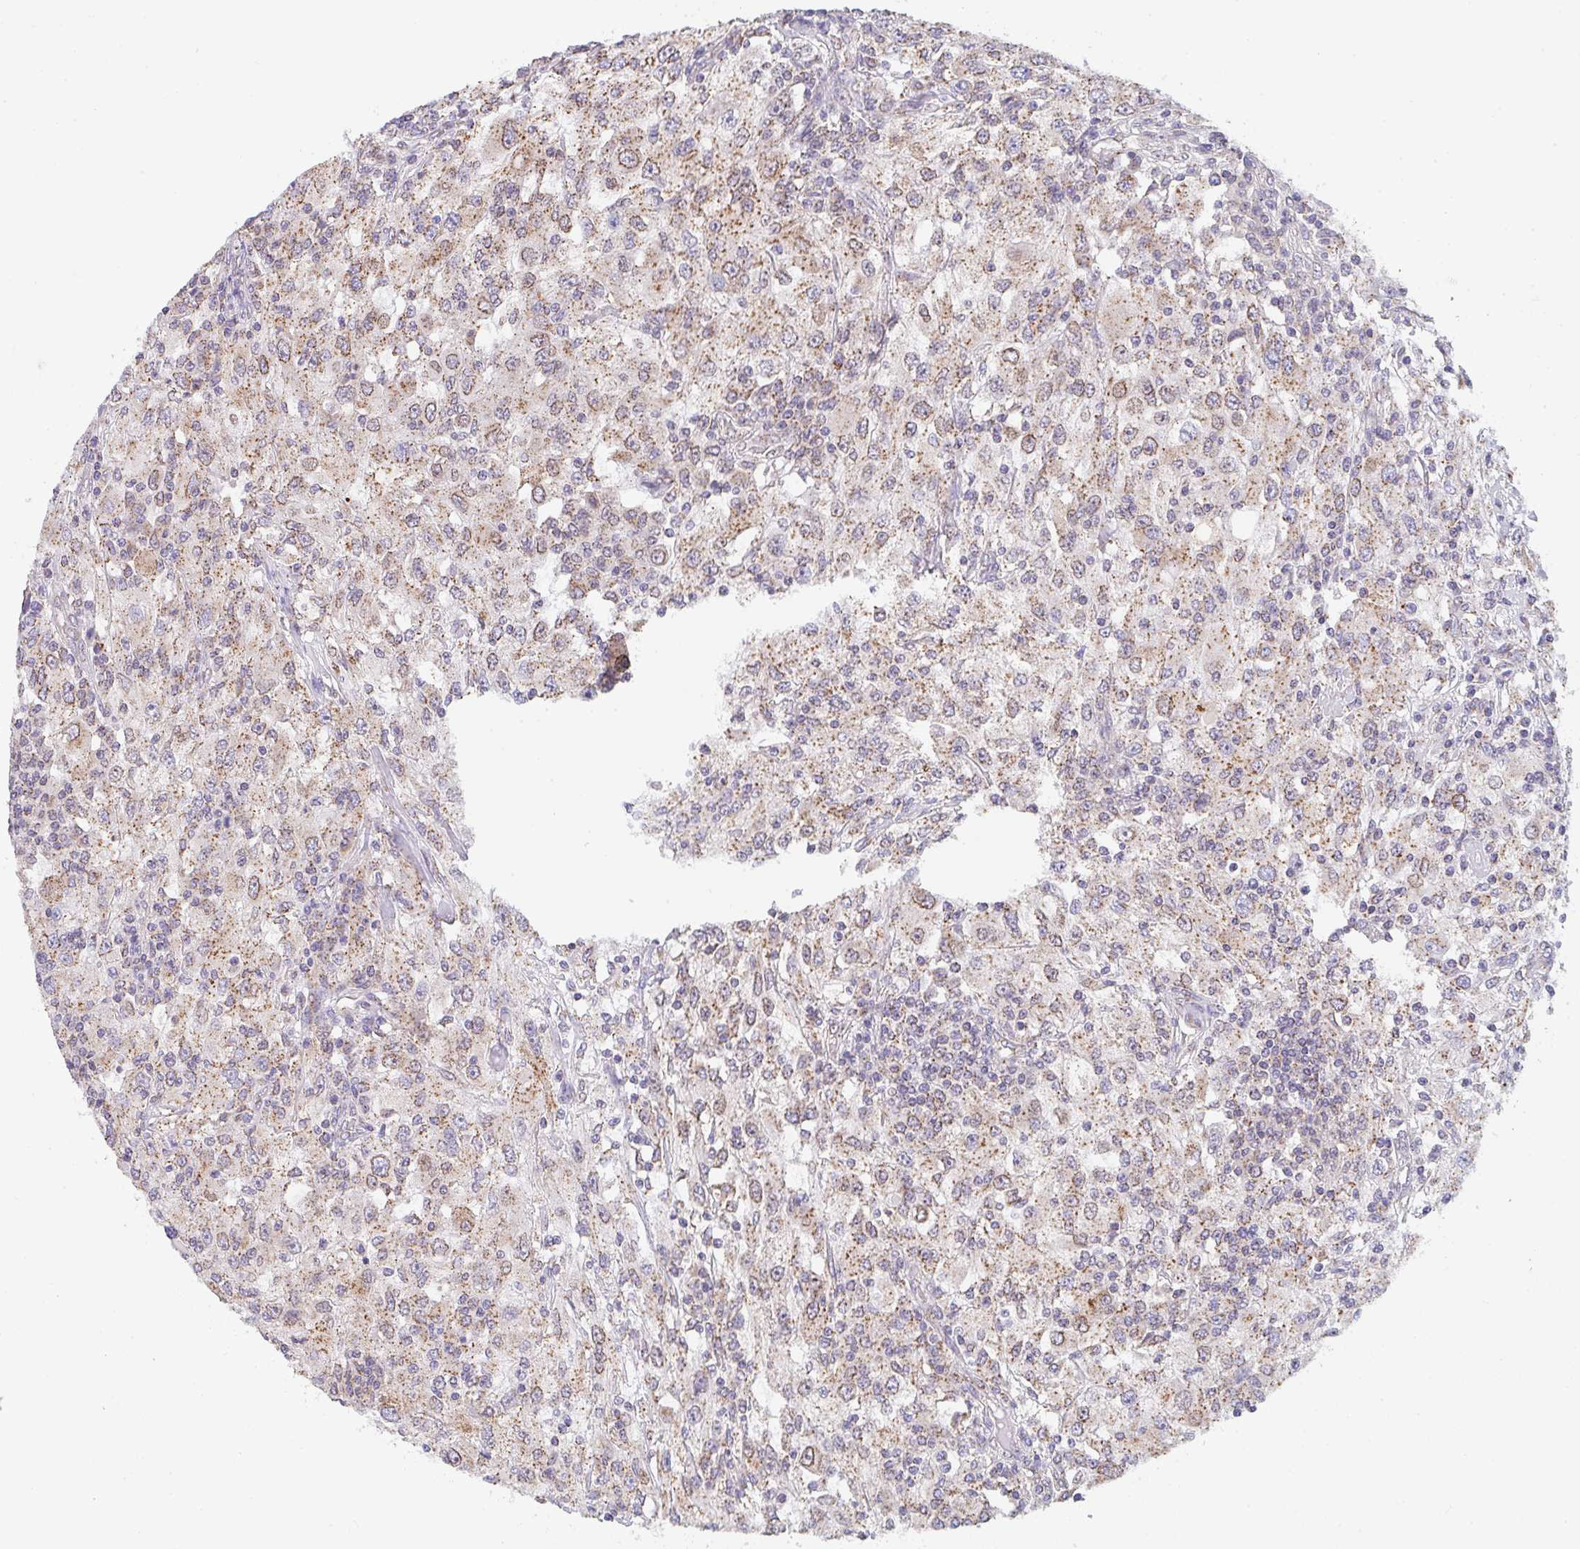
{"staining": {"intensity": "moderate", "quantity": ">75%", "location": "cytoplasmic/membranous"}, "tissue": "renal cancer", "cell_type": "Tumor cells", "image_type": "cancer", "snomed": [{"axis": "morphology", "description": "Adenocarcinoma, NOS"}, {"axis": "topography", "description": "Kidney"}], "caption": "High-magnification brightfield microscopy of adenocarcinoma (renal) stained with DAB (3,3'-diaminobenzidine) (brown) and counterstained with hematoxylin (blue). tumor cells exhibit moderate cytoplasmic/membranous positivity is present in approximately>75% of cells.", "gene": "PROSER3", "patient": {"sex": "female", "age": 67}}